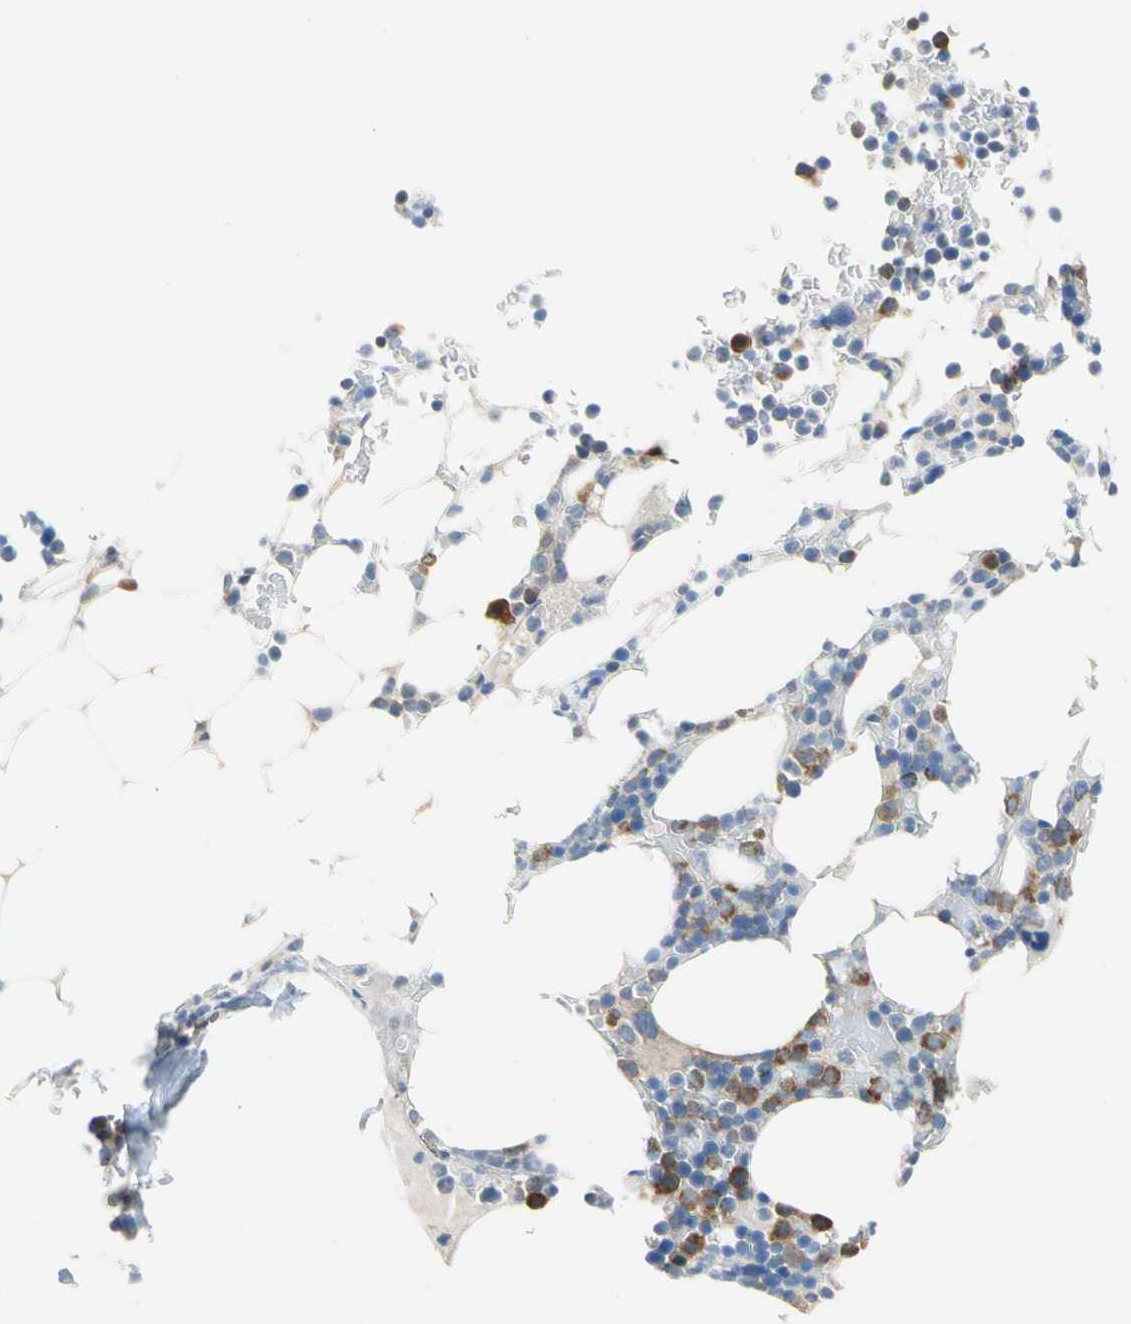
{"staining": {"intensity": "moderate", "quantity": "<25%", "location": "cytoplasmic/membranous"}, "tissue": "bone marrow", "cell_type": "Hematopoietic cells", "image_type": "normal", "snomed": [{"axis": "morphology", "description": "Normal tissue, NOS"}, {"axis": "topography", "description": "Bone marrow"}], "caption": "Protein staining of unremarkable bone marrow shows moderate cytoplasmic/membranous positivity in about <25% of hematopoietic cells.", "gene": "GPHN", "patient": {"sex": "female", "age": 66}}